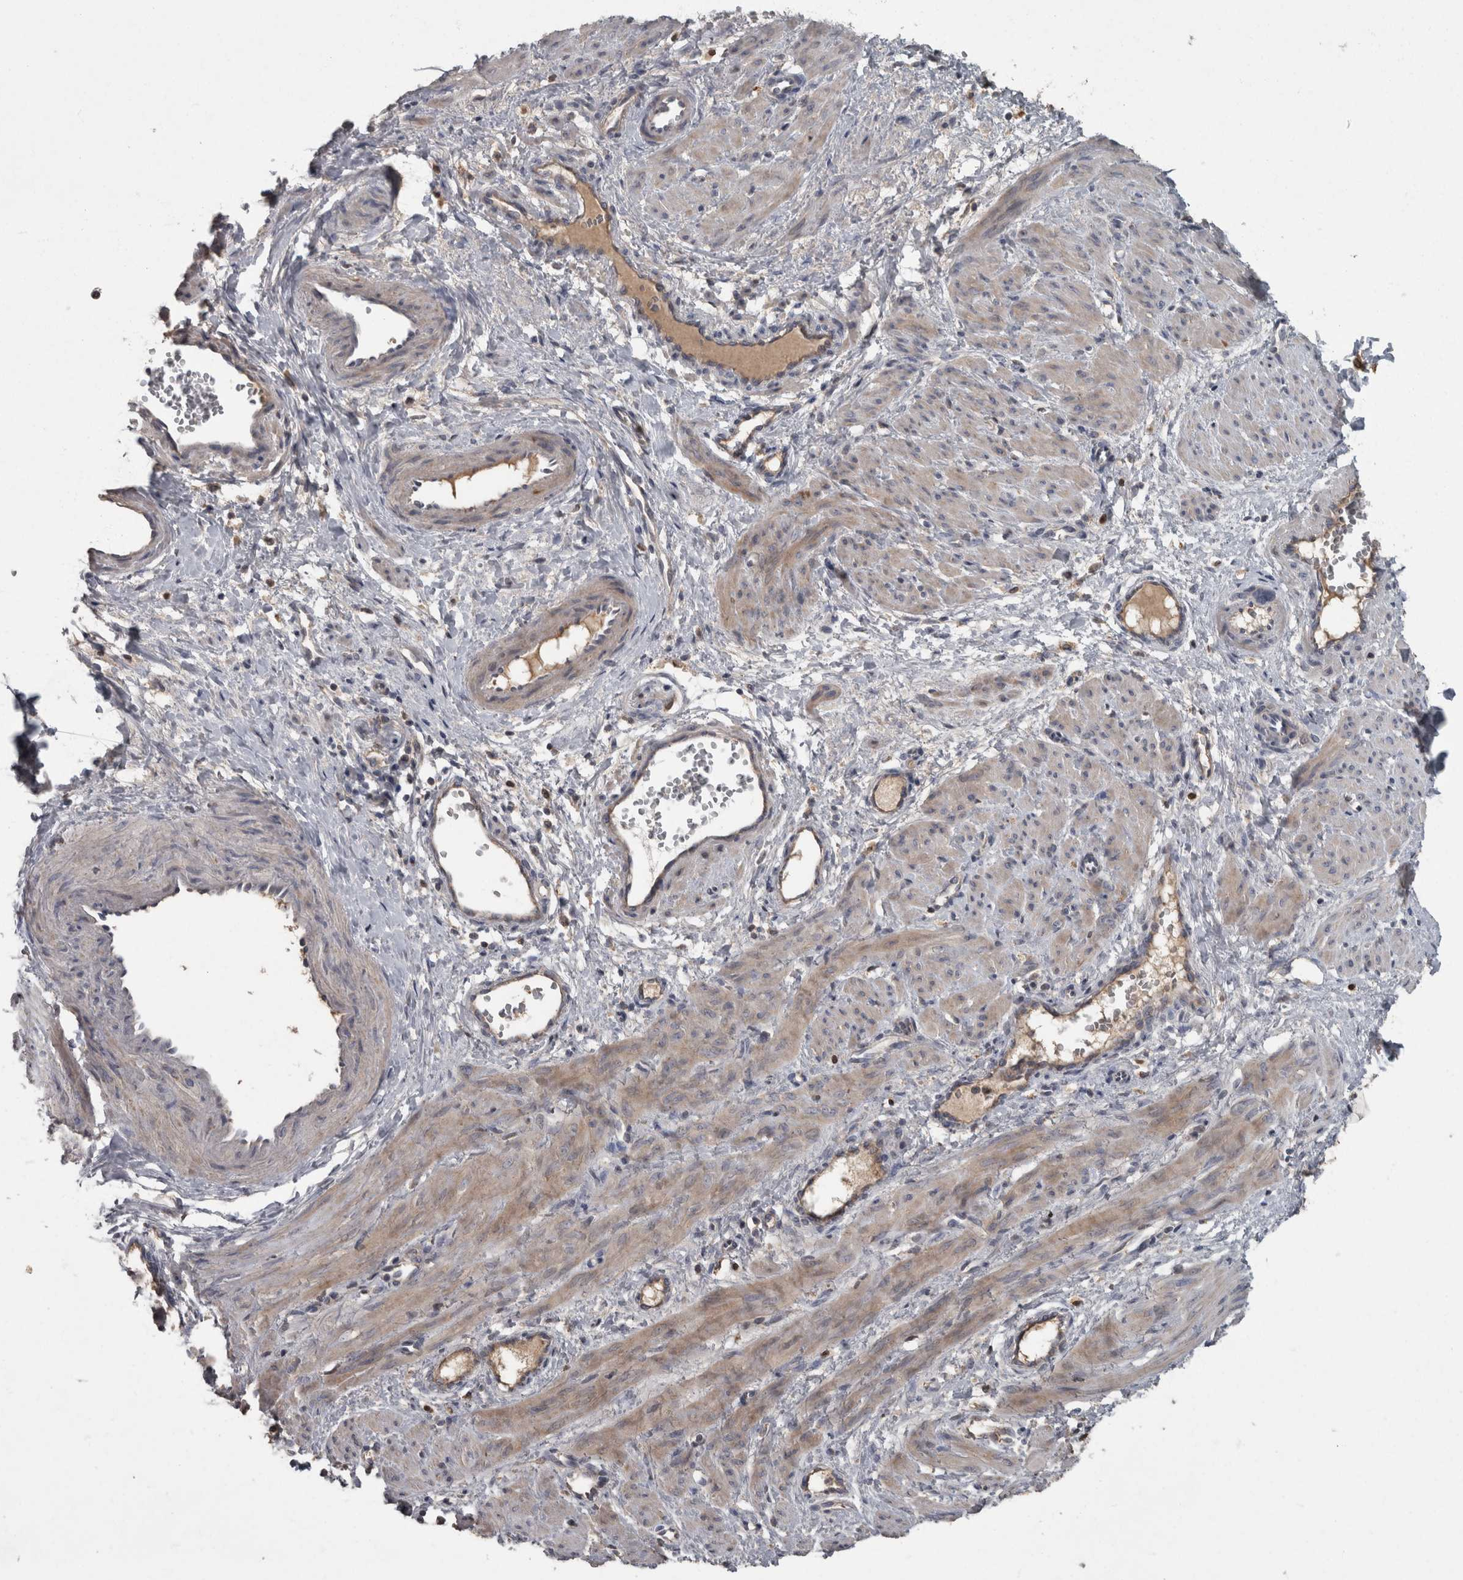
{"staining": {"intensity": "moderate", "quantity": "25%-75%", "location": "cytoplasmic/membranous"}, "tissue": "smooth muscle", "cell_type": "Smooth muscle cells", "image_type": "normal", "snomed": [{"axis": "morphology", "description": "Normal tissue, NOS"}, {"axis": "topography", "description": "Endometrium"}], "caption": "Moderate cytoplasmic/membranous positivity is seen in approximately 25%-75% of smooth muscle cells in normal smooth muscle. (DAB IHC with brightfield microscopy, high magnification).", "gene": "PPP1R3C", "patient": {"sex": "female", "age": 33}}